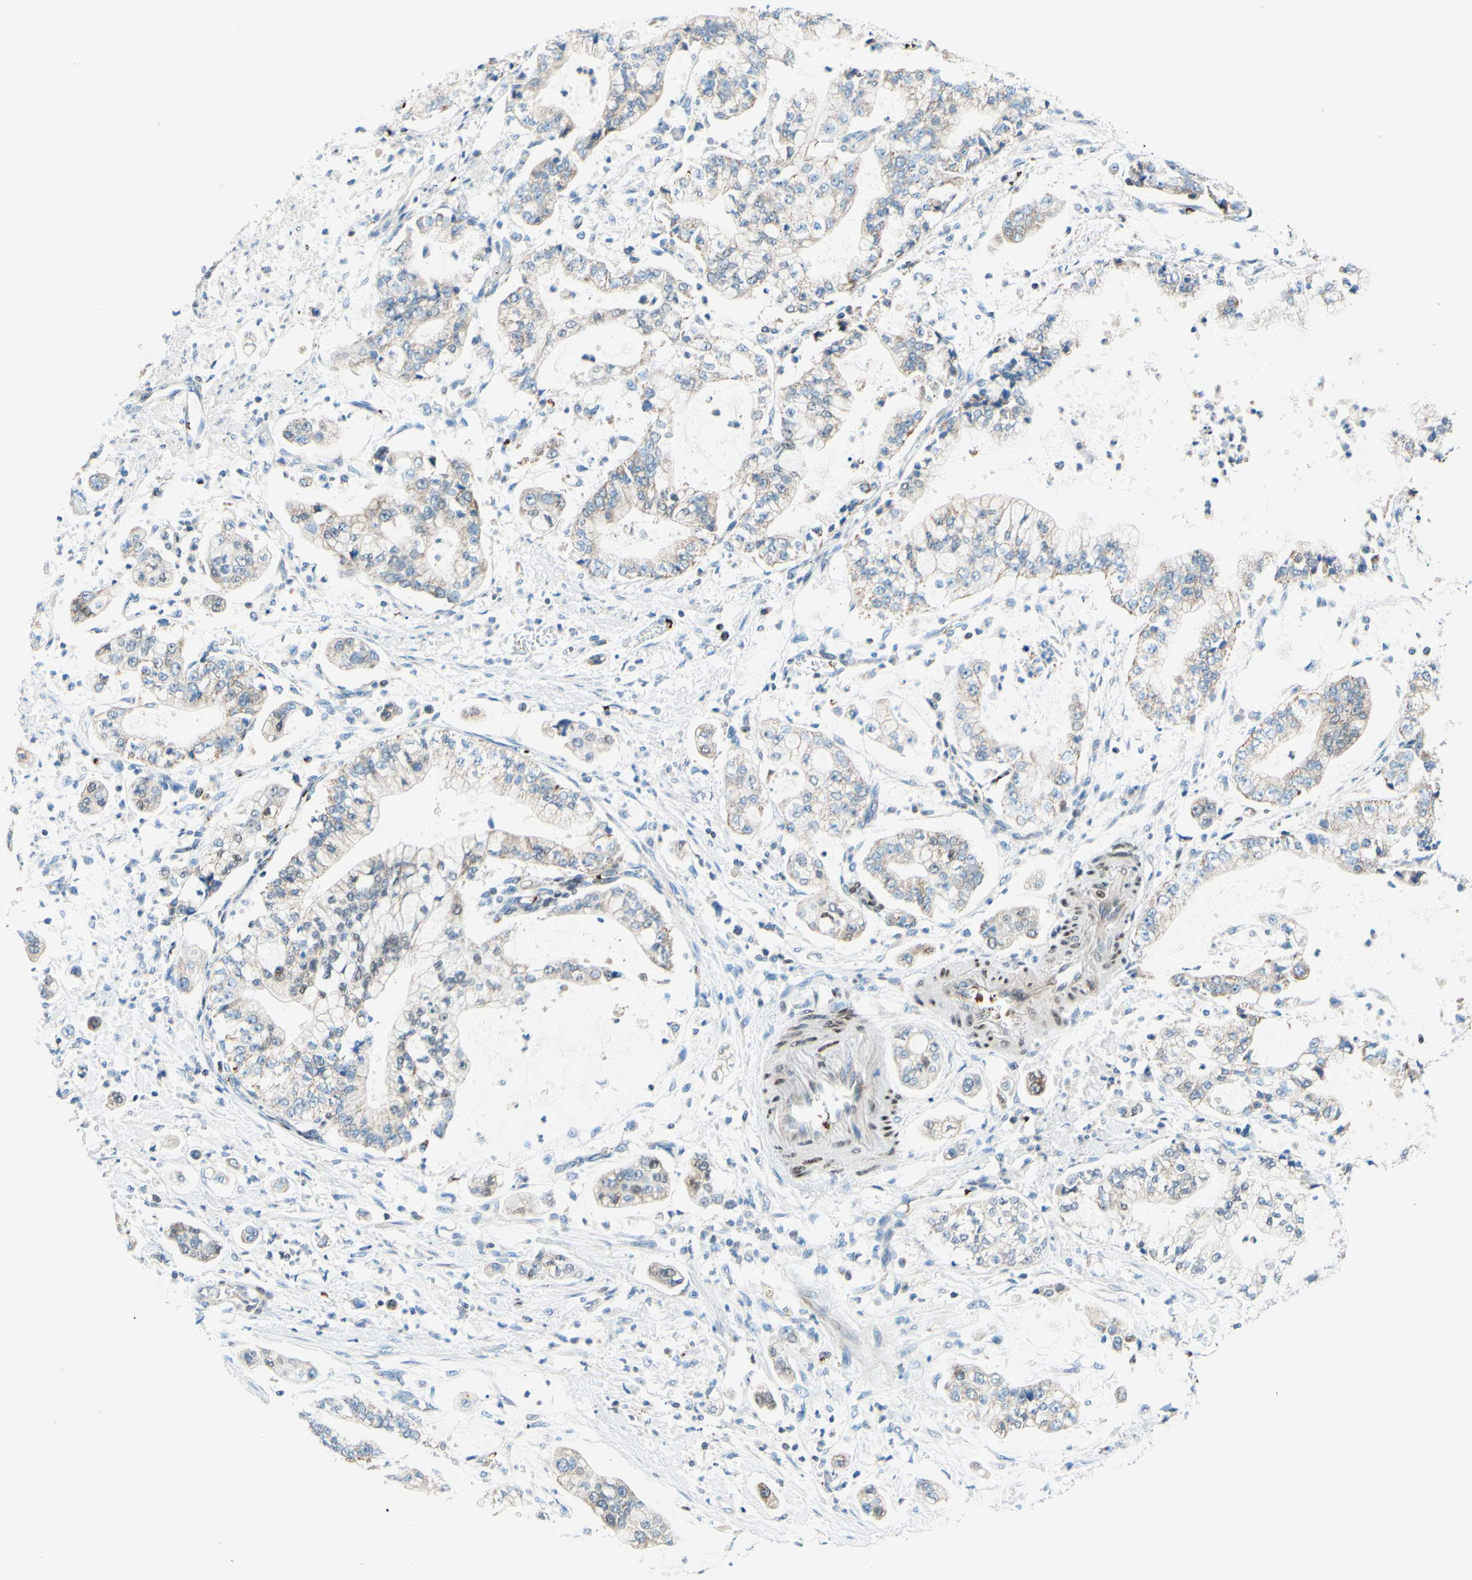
{"staining": {"intensity": "weak", "quantity": "25%-75%", "location": "cytoplasmic/membranous"}, "tissue": "stomach cancer", "cell_type": "Tumor cells", "image_type": "cancer", "snomed": [{"axis": "morphology", "description": "Adenocarcinoma, NOS"}, {"axis": "topography", "description": "Stomach"}], "caption": "Adenocarcinoma (stomach) stained for a protein displays weak cytoplasmic/membranous positivity in tumor cells. The protein is shown in brown color, while the nuclei are stained blue.", "gene": "CBX7", "patient": {"sex": "male", "age": 76}}